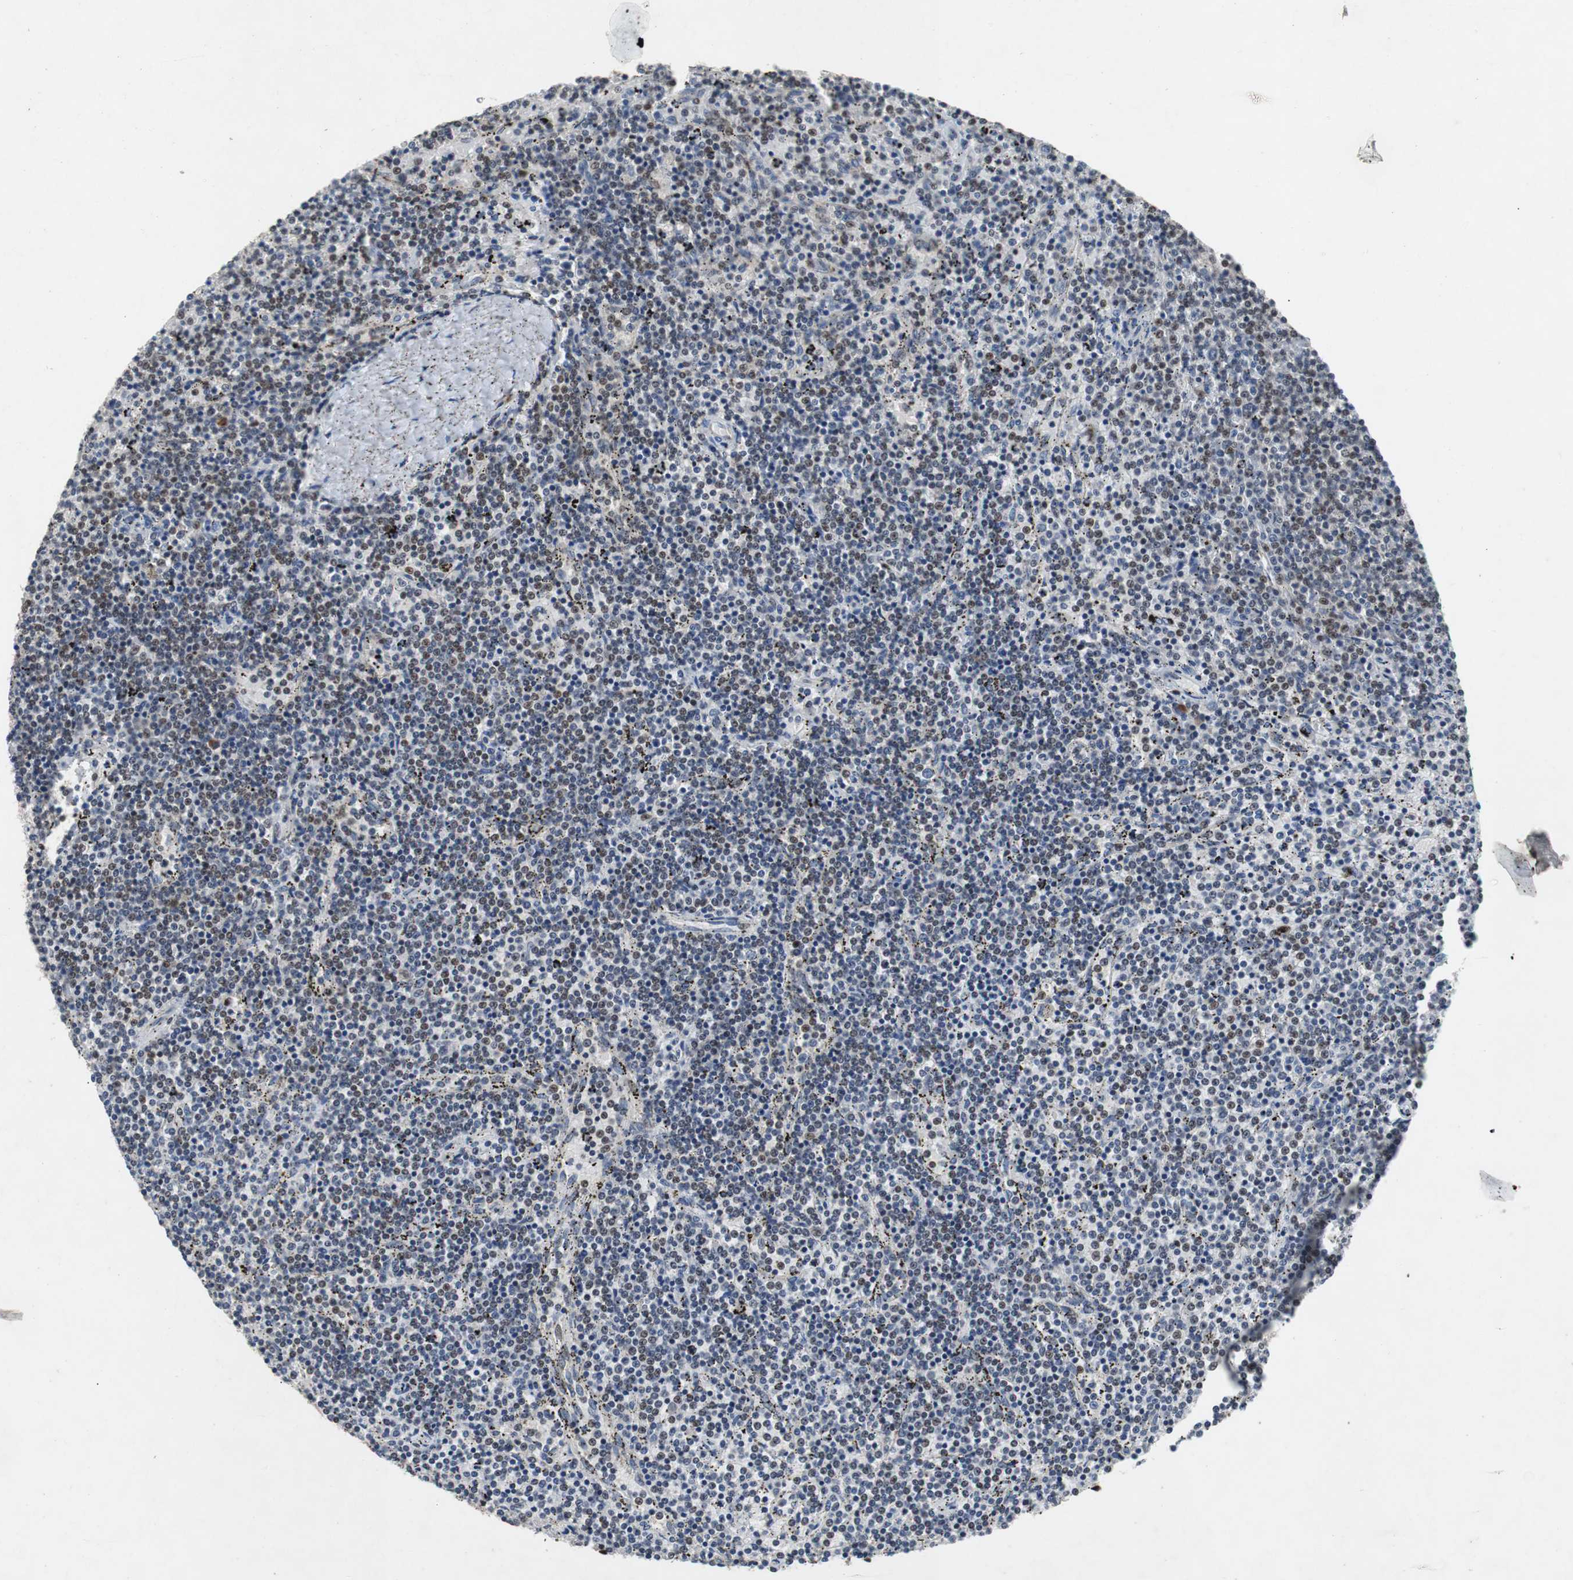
{"staining": {"intensity": "weak", "quantity": "25%-75%", "location": "nuclear"}, "tissue": "lymphoma", "cell_type": "Tumor cells", "image_type": "cancer", "snomed": [{"axis": "morphology", "description": "Malignant lymphoma, non-Hodgkin's type, Low grade"}, {"axis": "topography", "description": "Spleen"}], "caption": "Immunohistochemical staining of human lymphoma reveals low levels of weak nuclear staining in approximately 25%-75% of tumor cells.", "gene": "TP63", "patient": {"sex": "female", "age": 50}}